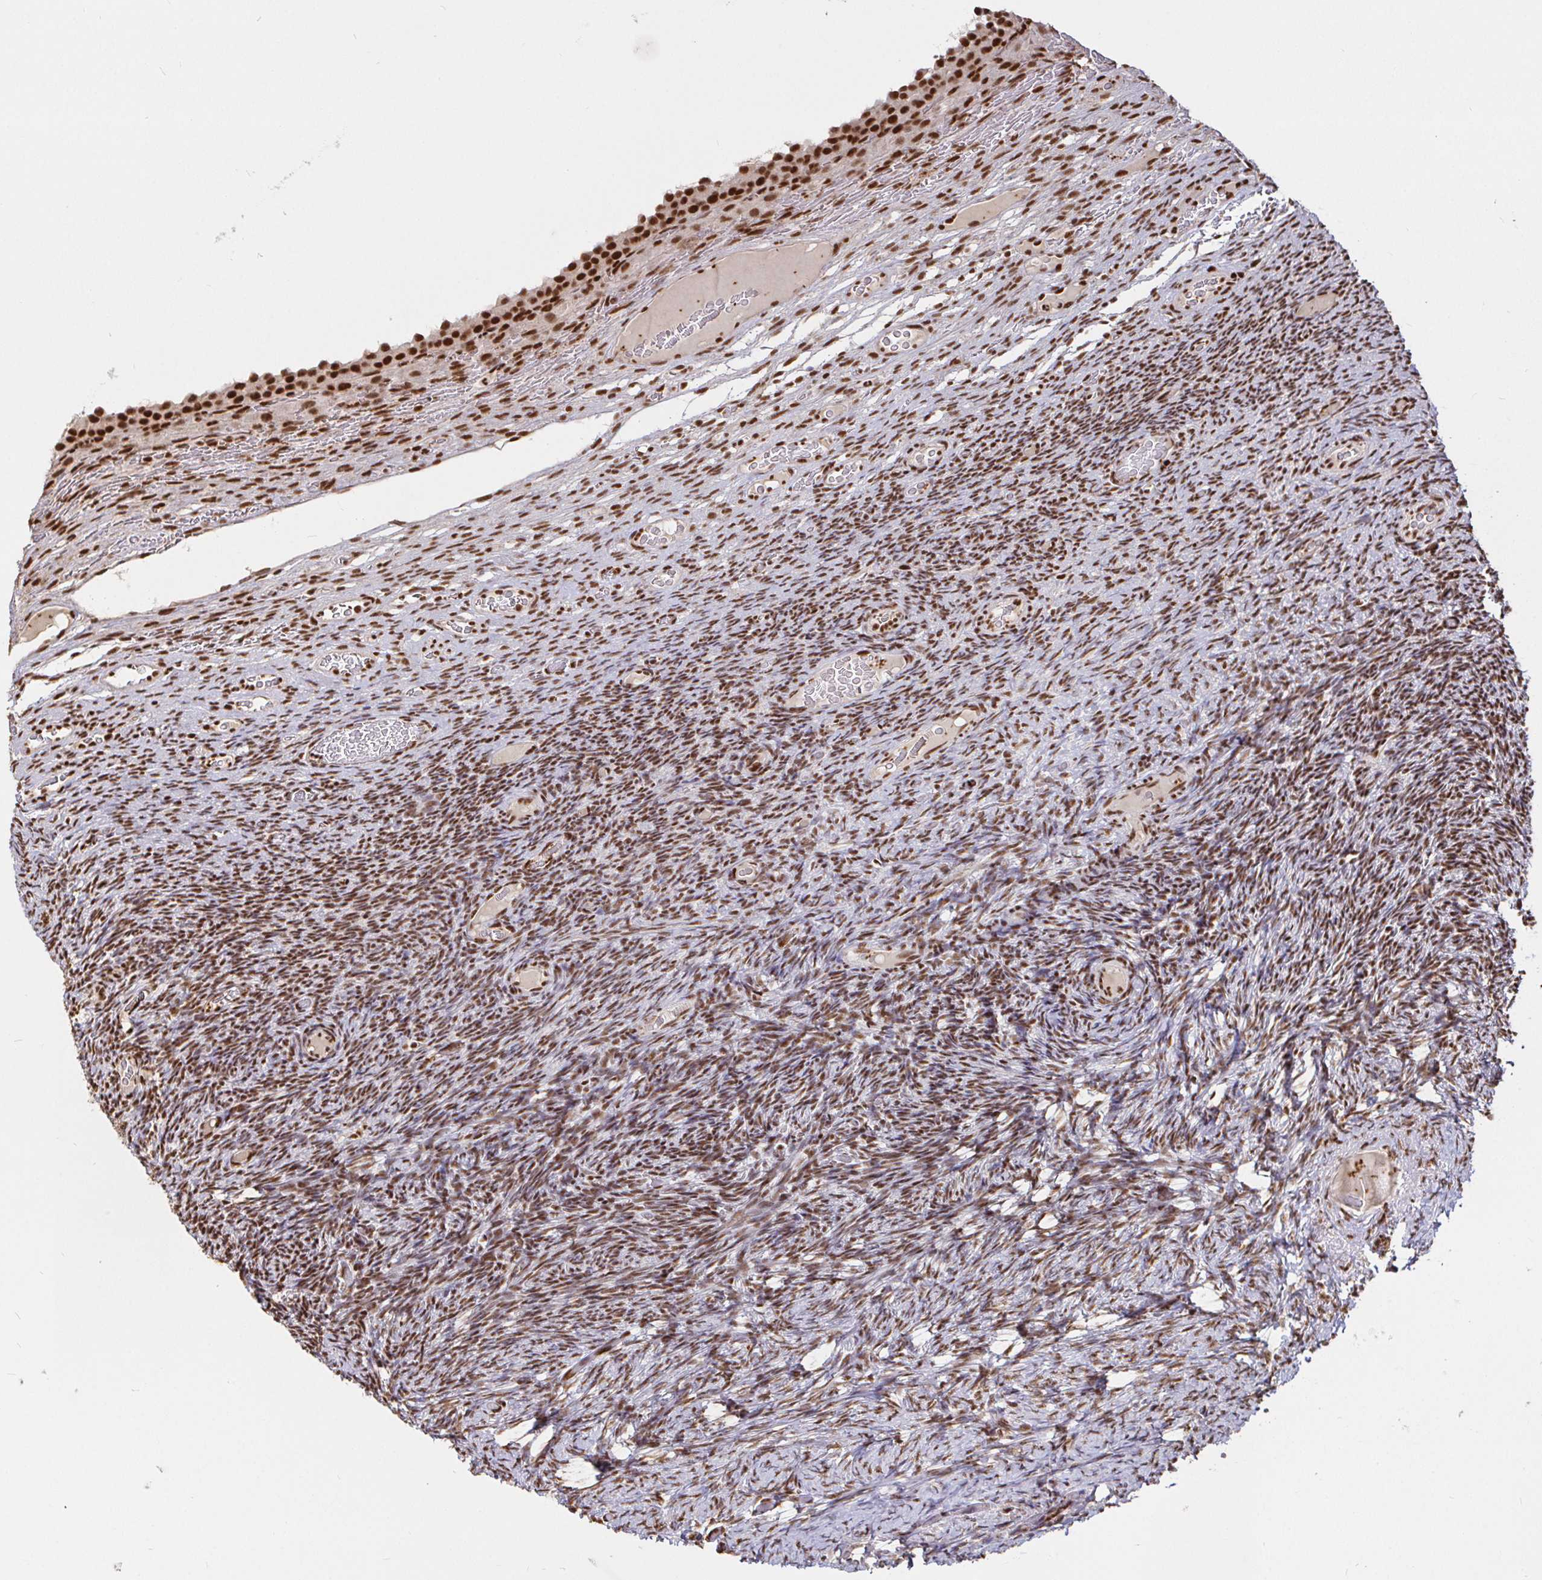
{"staining": {"intensity": "moderate", "quantity": ">75%", "location": "nuclear"}, "tissue": "ovary", "cell_type": "Follicle cells", "image_type": "normal", "snomed": [{"axis": "morphology", "description": "Normal tissue, NOS"}, {"axis": "topography", "description": "Ovary"}], "caption": "Ovary was stained to show a protein in brown. There is medium levels of moderate nuclear positivity in approximately >75% of follicle cells.", "gene": "SP3", "patient": {"sex": "female", "age": 34}}